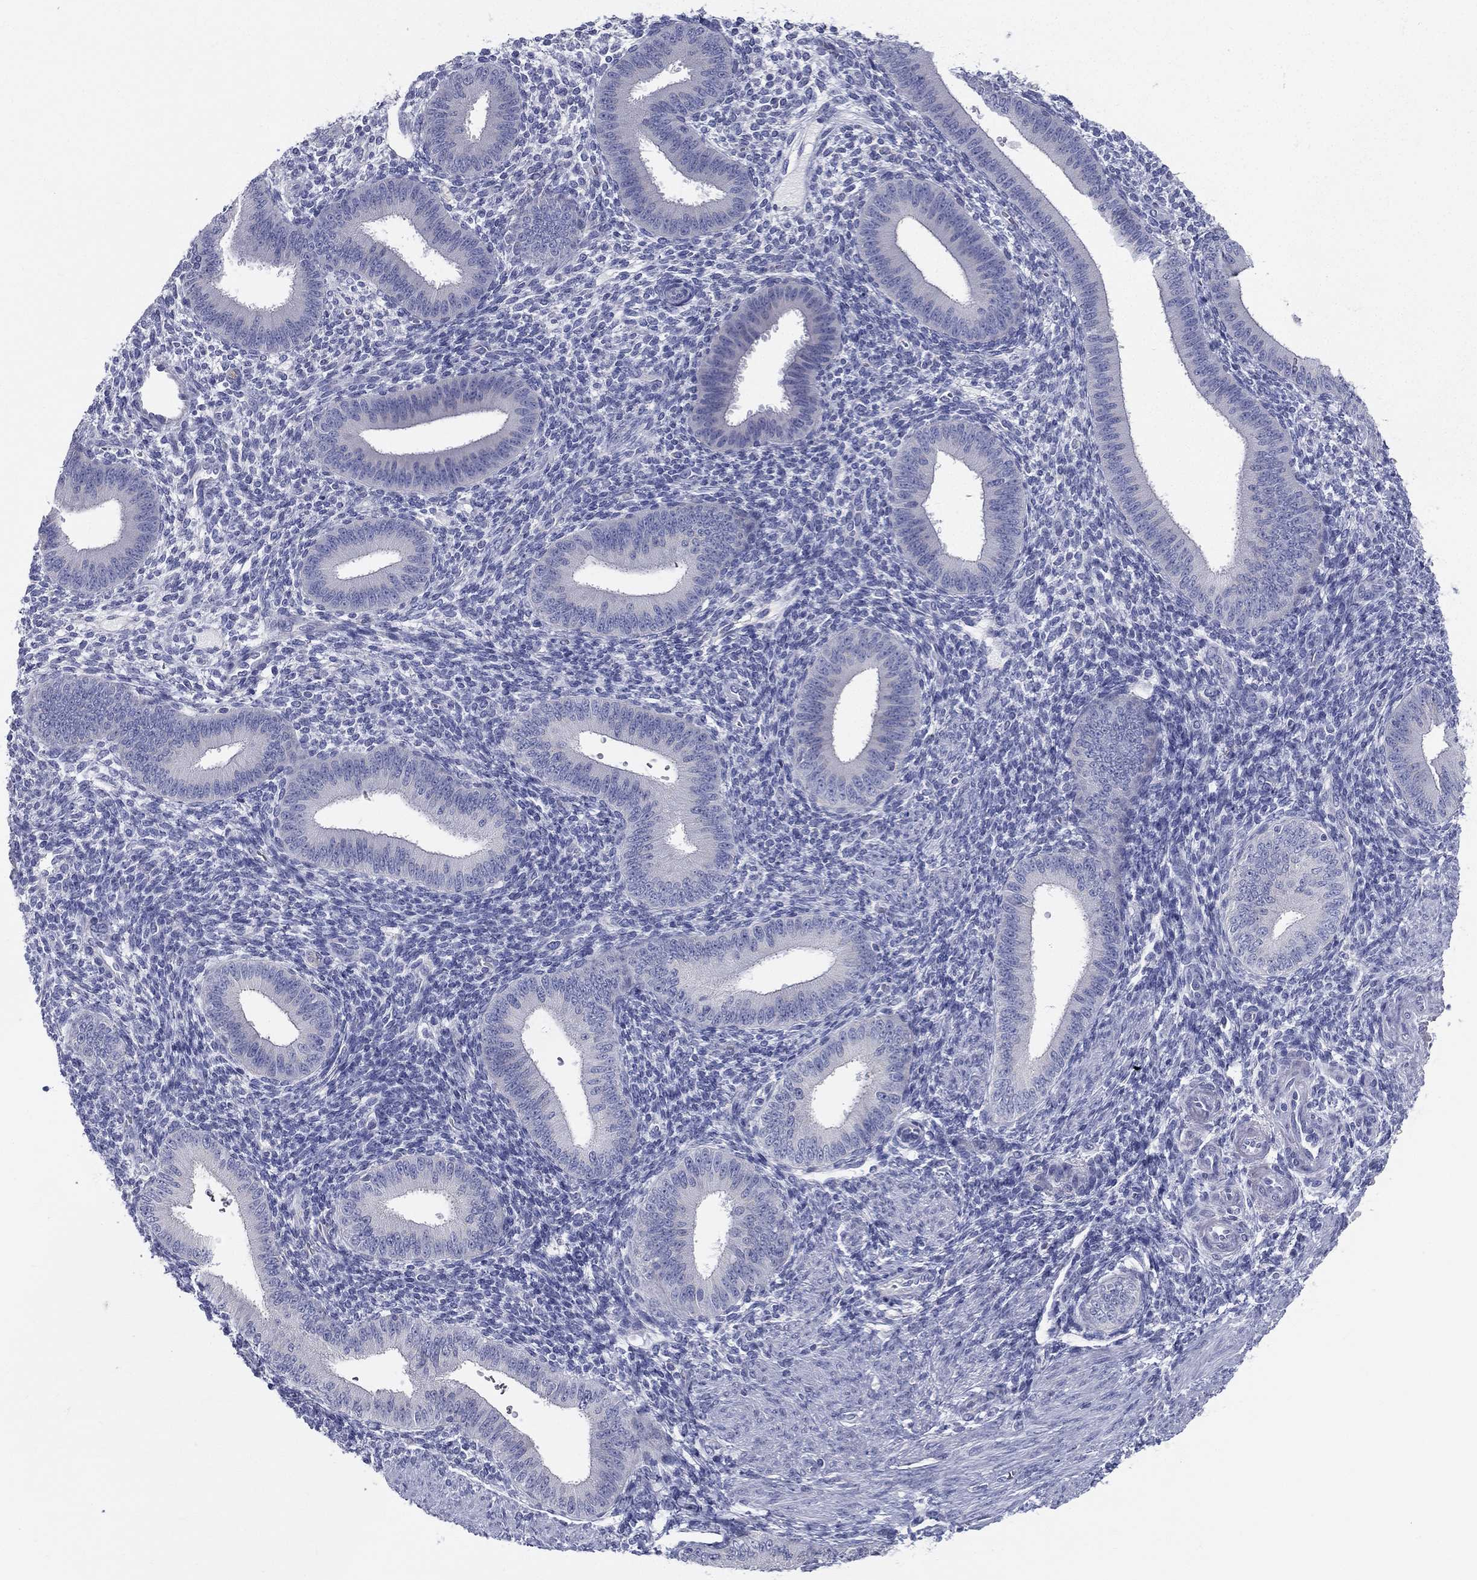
{"staining": {"intensity": "negative", "quantity": "none", "location": "none"}, "tissue": "endometrium", "cell_type": "Cells in endometrial stroma", "image_type": "normal", "snomed": [{"axis": "morphology", "description": "Normal tissue, NOS"}, {"axis": "topography", "description": "Endometrium"}], "caption": "A high-resolution photomicrograph shows immunohistochemistry staining of unremarkable endometrium, which reveals no significant positivity in cells in endometrial stroma.", "gene": "DEFB121", "patient": {"sex": "female", "age": 39}}